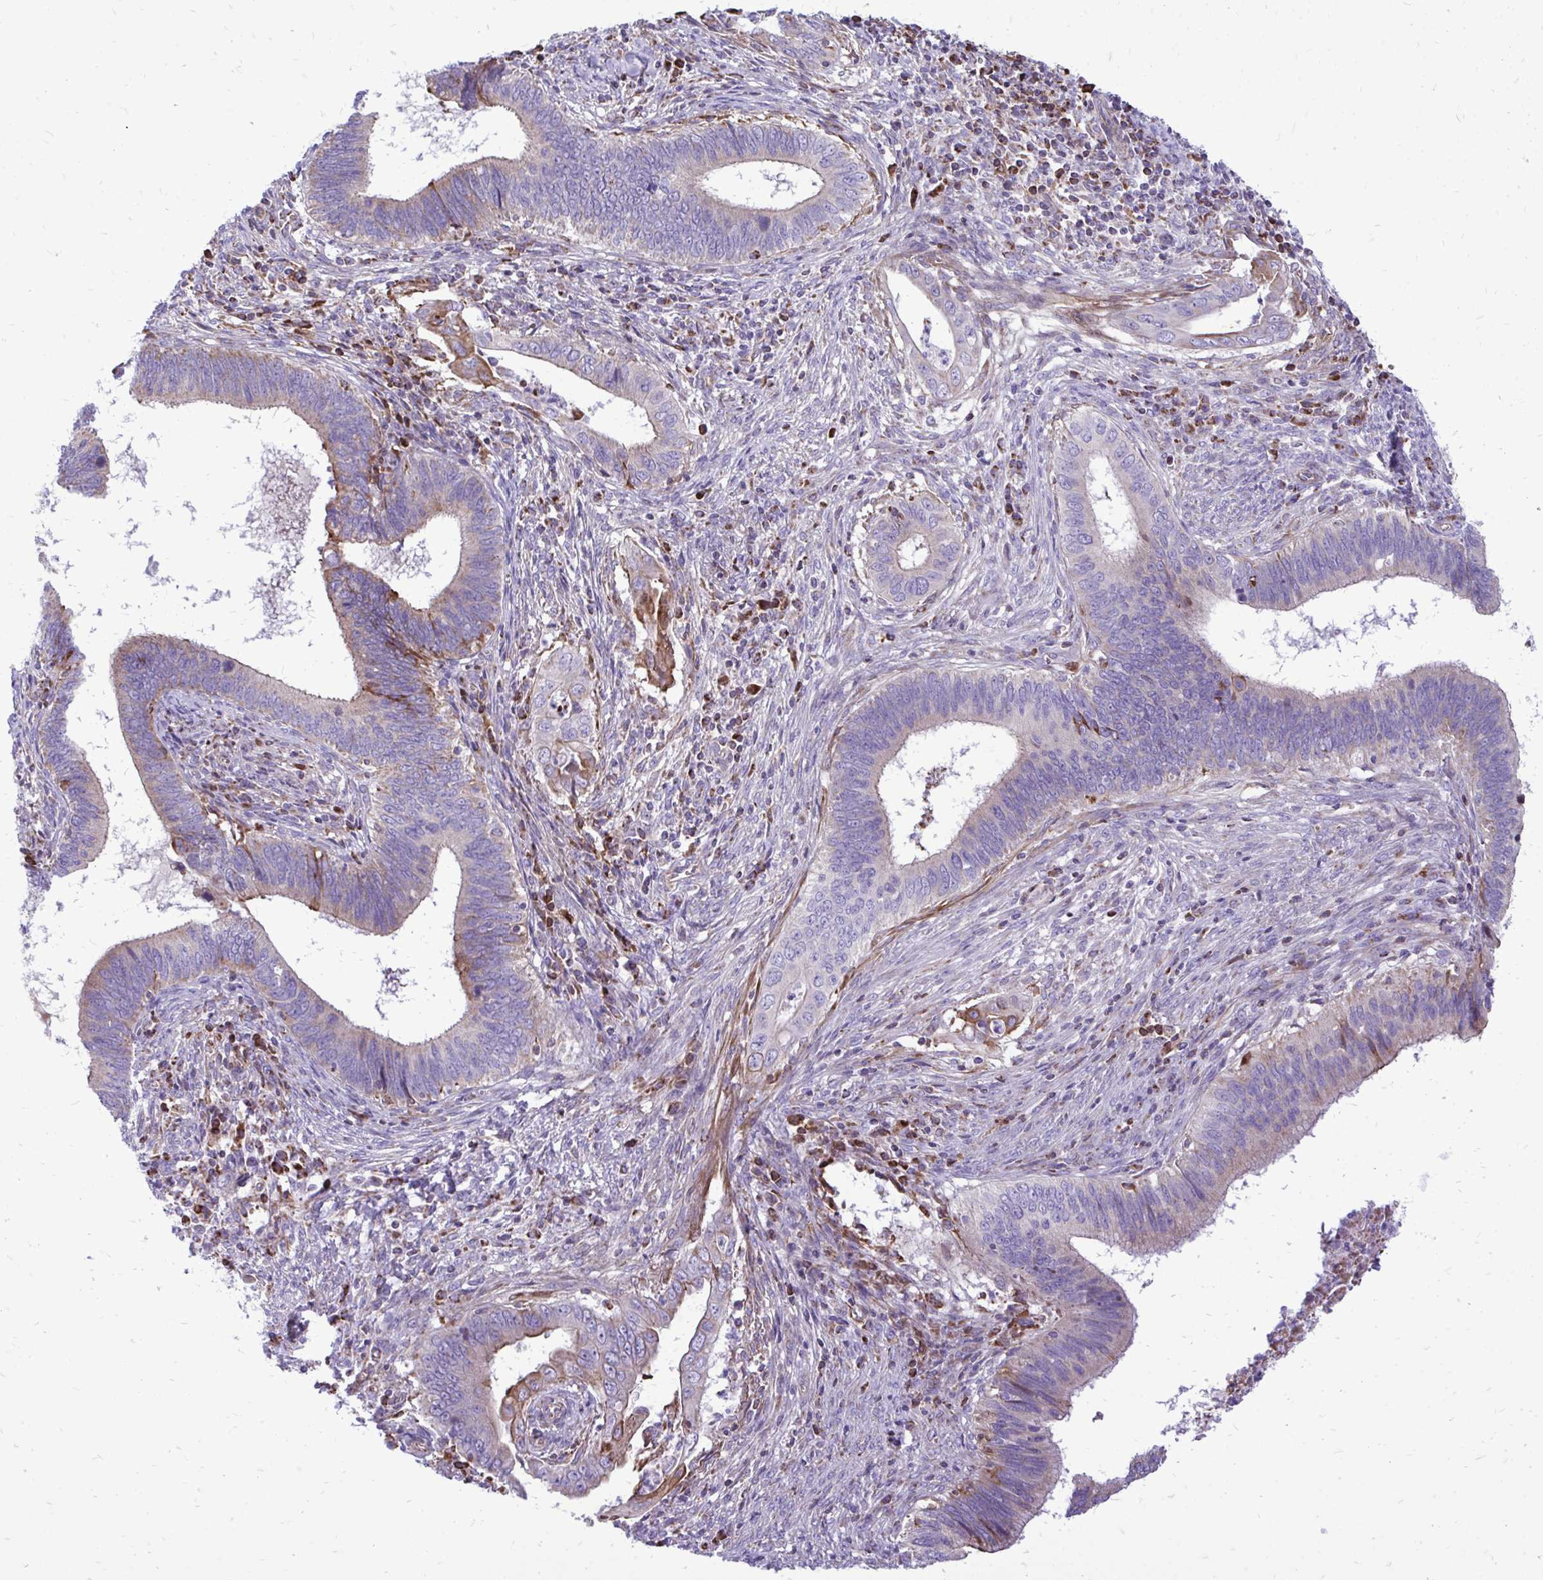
{"staining": {"intensity": "negative", "quantity": "none", "location": "none"}, "tissue": "cervical cancer", "cell_type": "Tumor cells", "image_type": "cancer", "snomed": [{"axis": "morphology", "description": "Adenocarcinoma, NOS"}, {"axis": "topography", "description": "Cervix"}], "caption": "IHC photomicrograph of cervical cancer (adenocarcinoma) stained for a protein (brown), which demonstrates no expression in tumor cells.", "gene": "ATP13A2", "patient": {"sex": "female", "age": 42}}